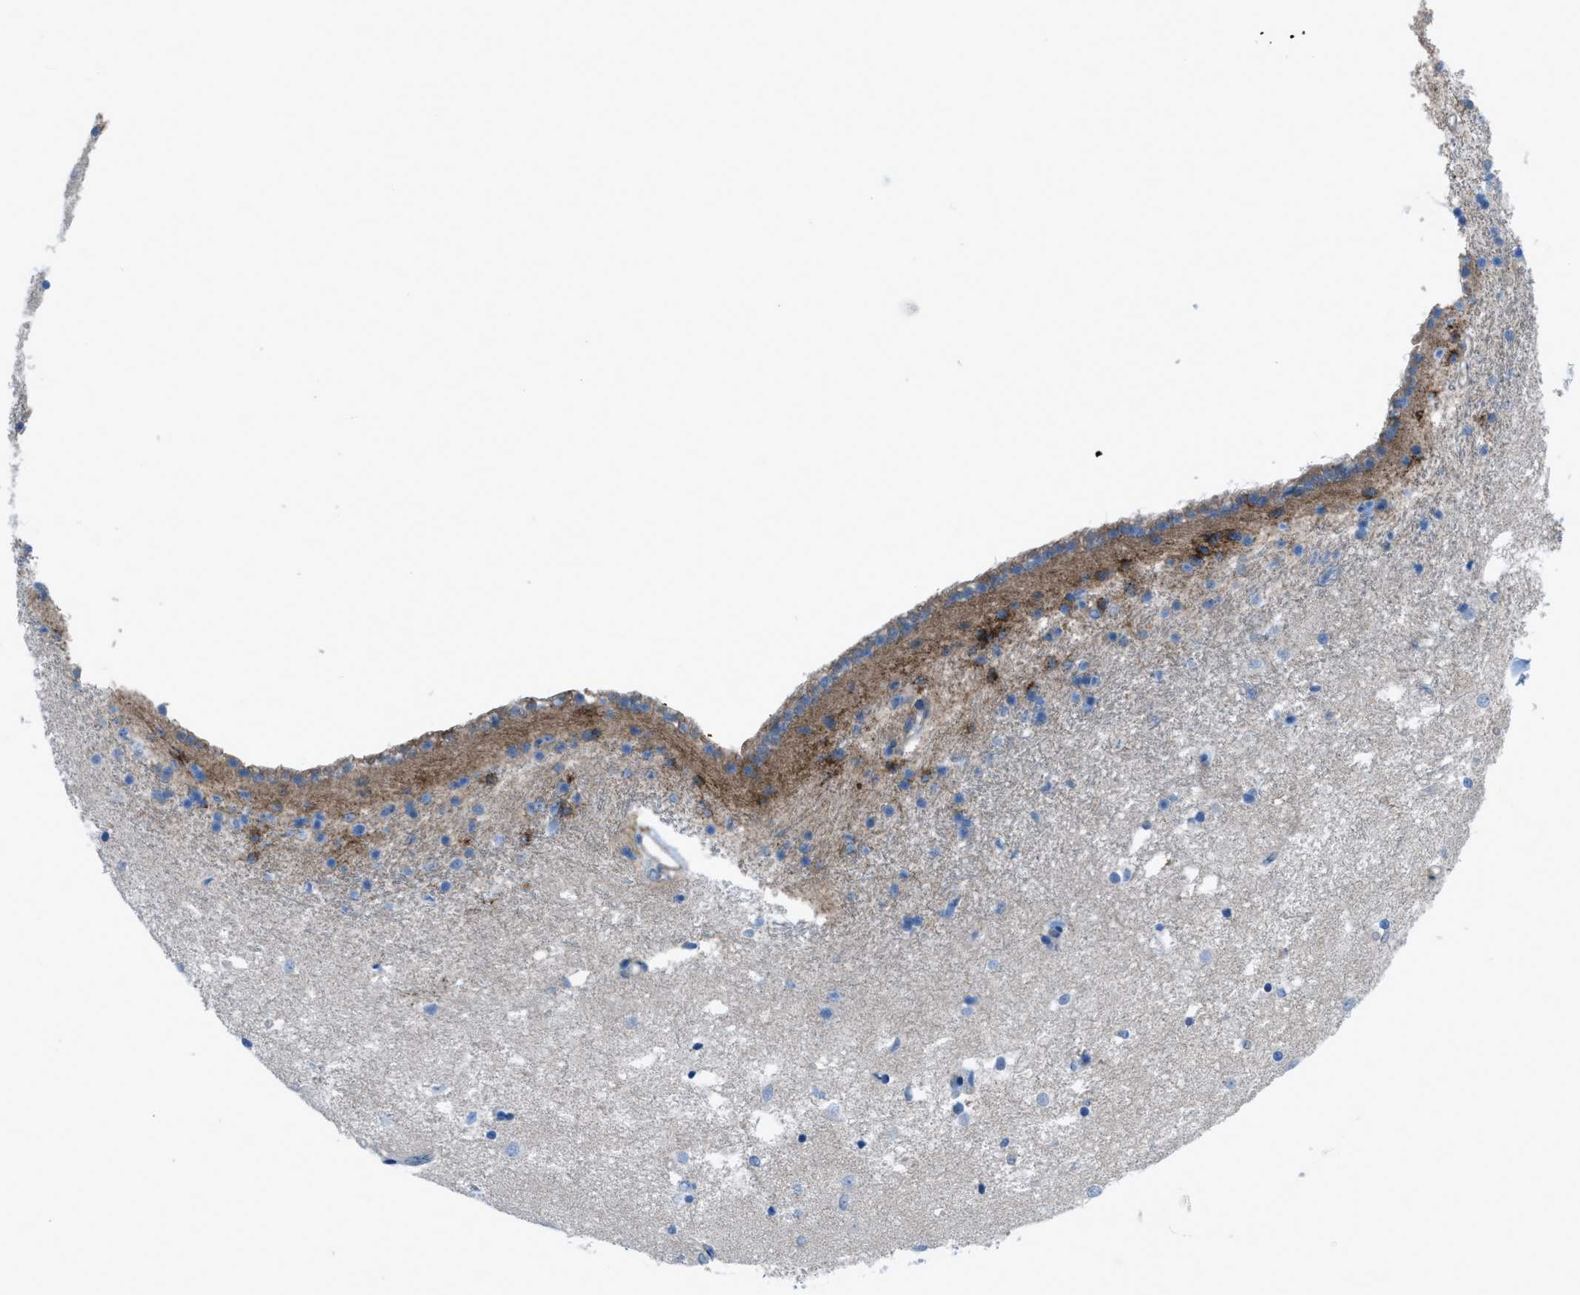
{"staining": {"intensity": "negative", "quantity": "none", "location": "none"}, "tissue": "caudate", "cell_type": "Glial cells", "image_type": "normal", "snomed": [{"axis": "morphology", "description": "Normal tissue, NOS"}, {"axis": "topography", "description": "Lateral ventricle wall"}], "caption": "This is a photomicrograph of IHC staining of normal caudate, which shows no positivity in glial cells.", "gene": "EGFR", "patient": {"sex": "male", "age": 45}}